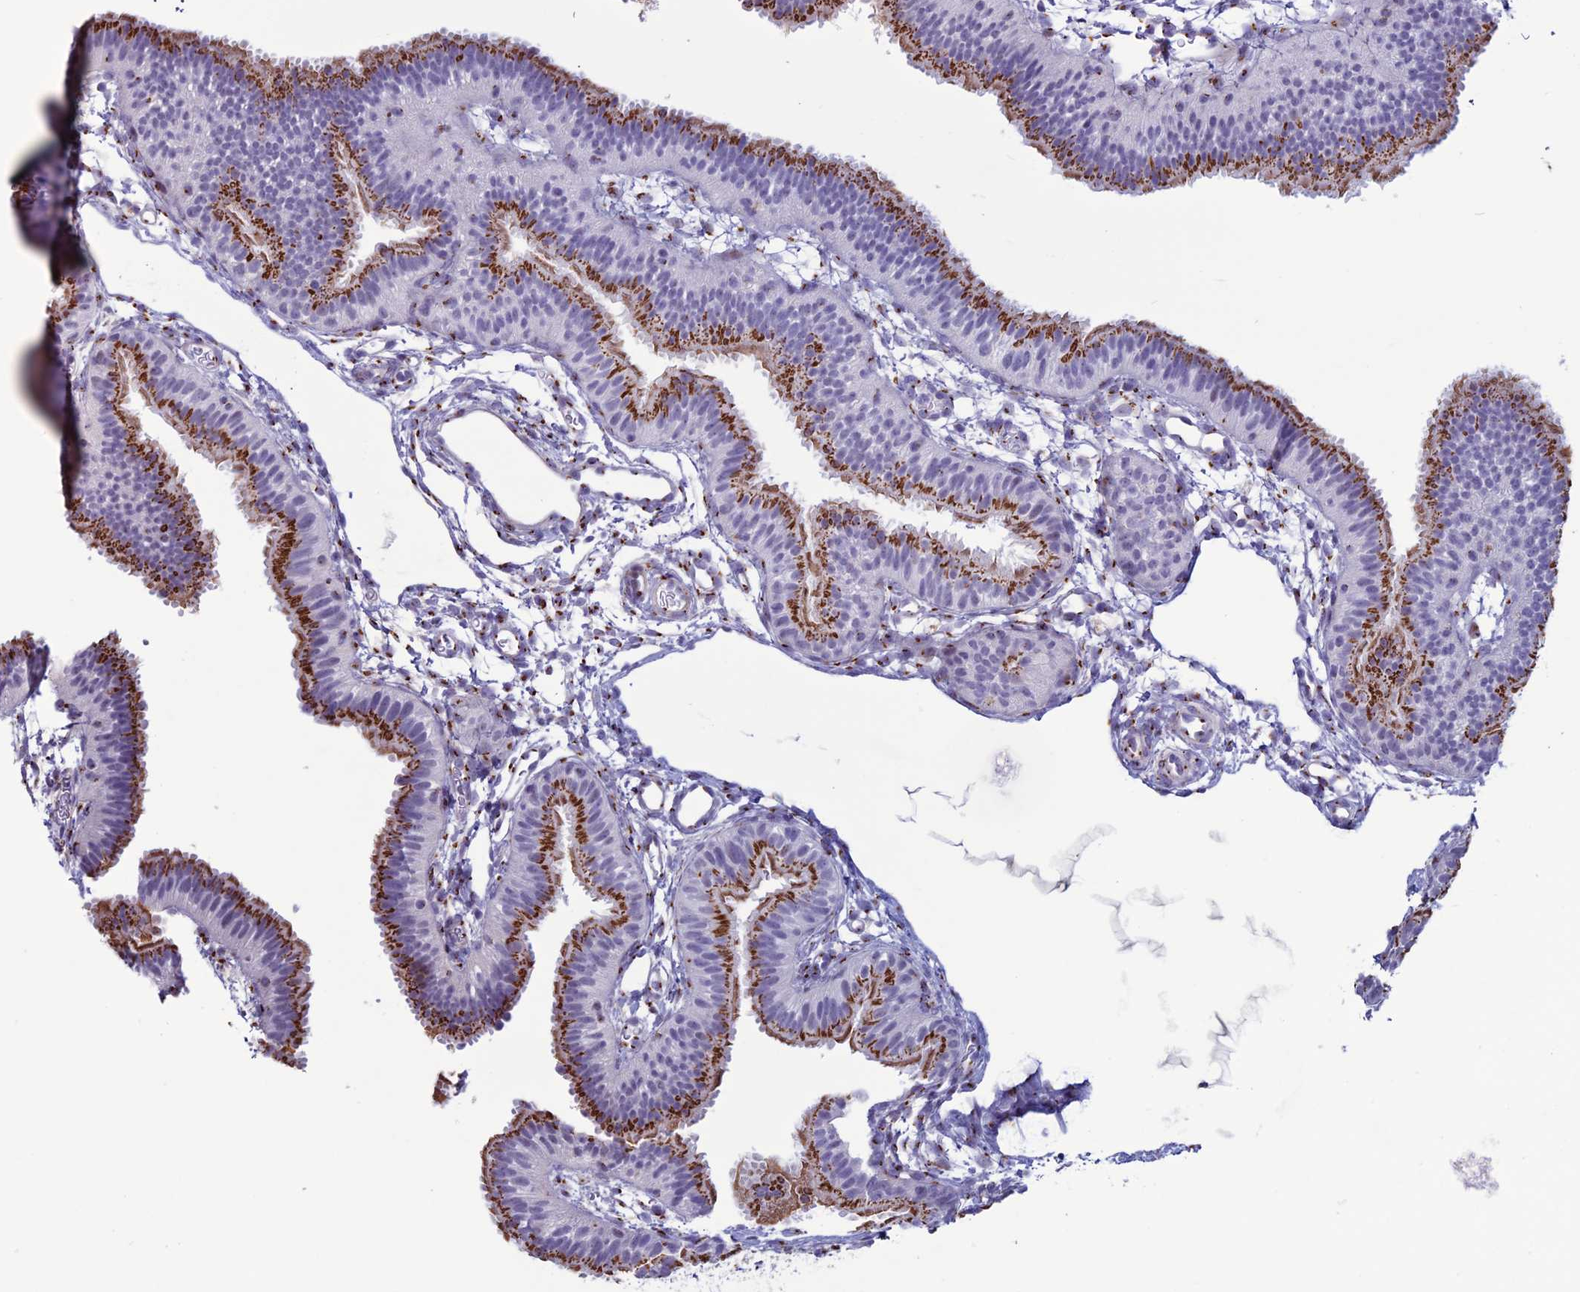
{"staining": {"intensity": "strong", "quantity": ">75%", "location": "cytoplasmic/membranous"}, "tissue": "fallopian tube", "cell_type": "Glandular cells", "image_type": "normal", "snomed": [{"axis": "morphology", "description": "Normal tissue, NOS"}, {"axis": "topography", "description": "Fallopian tube"}], "caption": "High-power microscopy captured an immunohistochemistry (IHC) image of benign fallopian tube, revealing strong cytoplasmic/membranous staining in about >75% of glandular cells.", "gene": "PLEKHA4", "patient": {"sex": "female", "age": 35}}